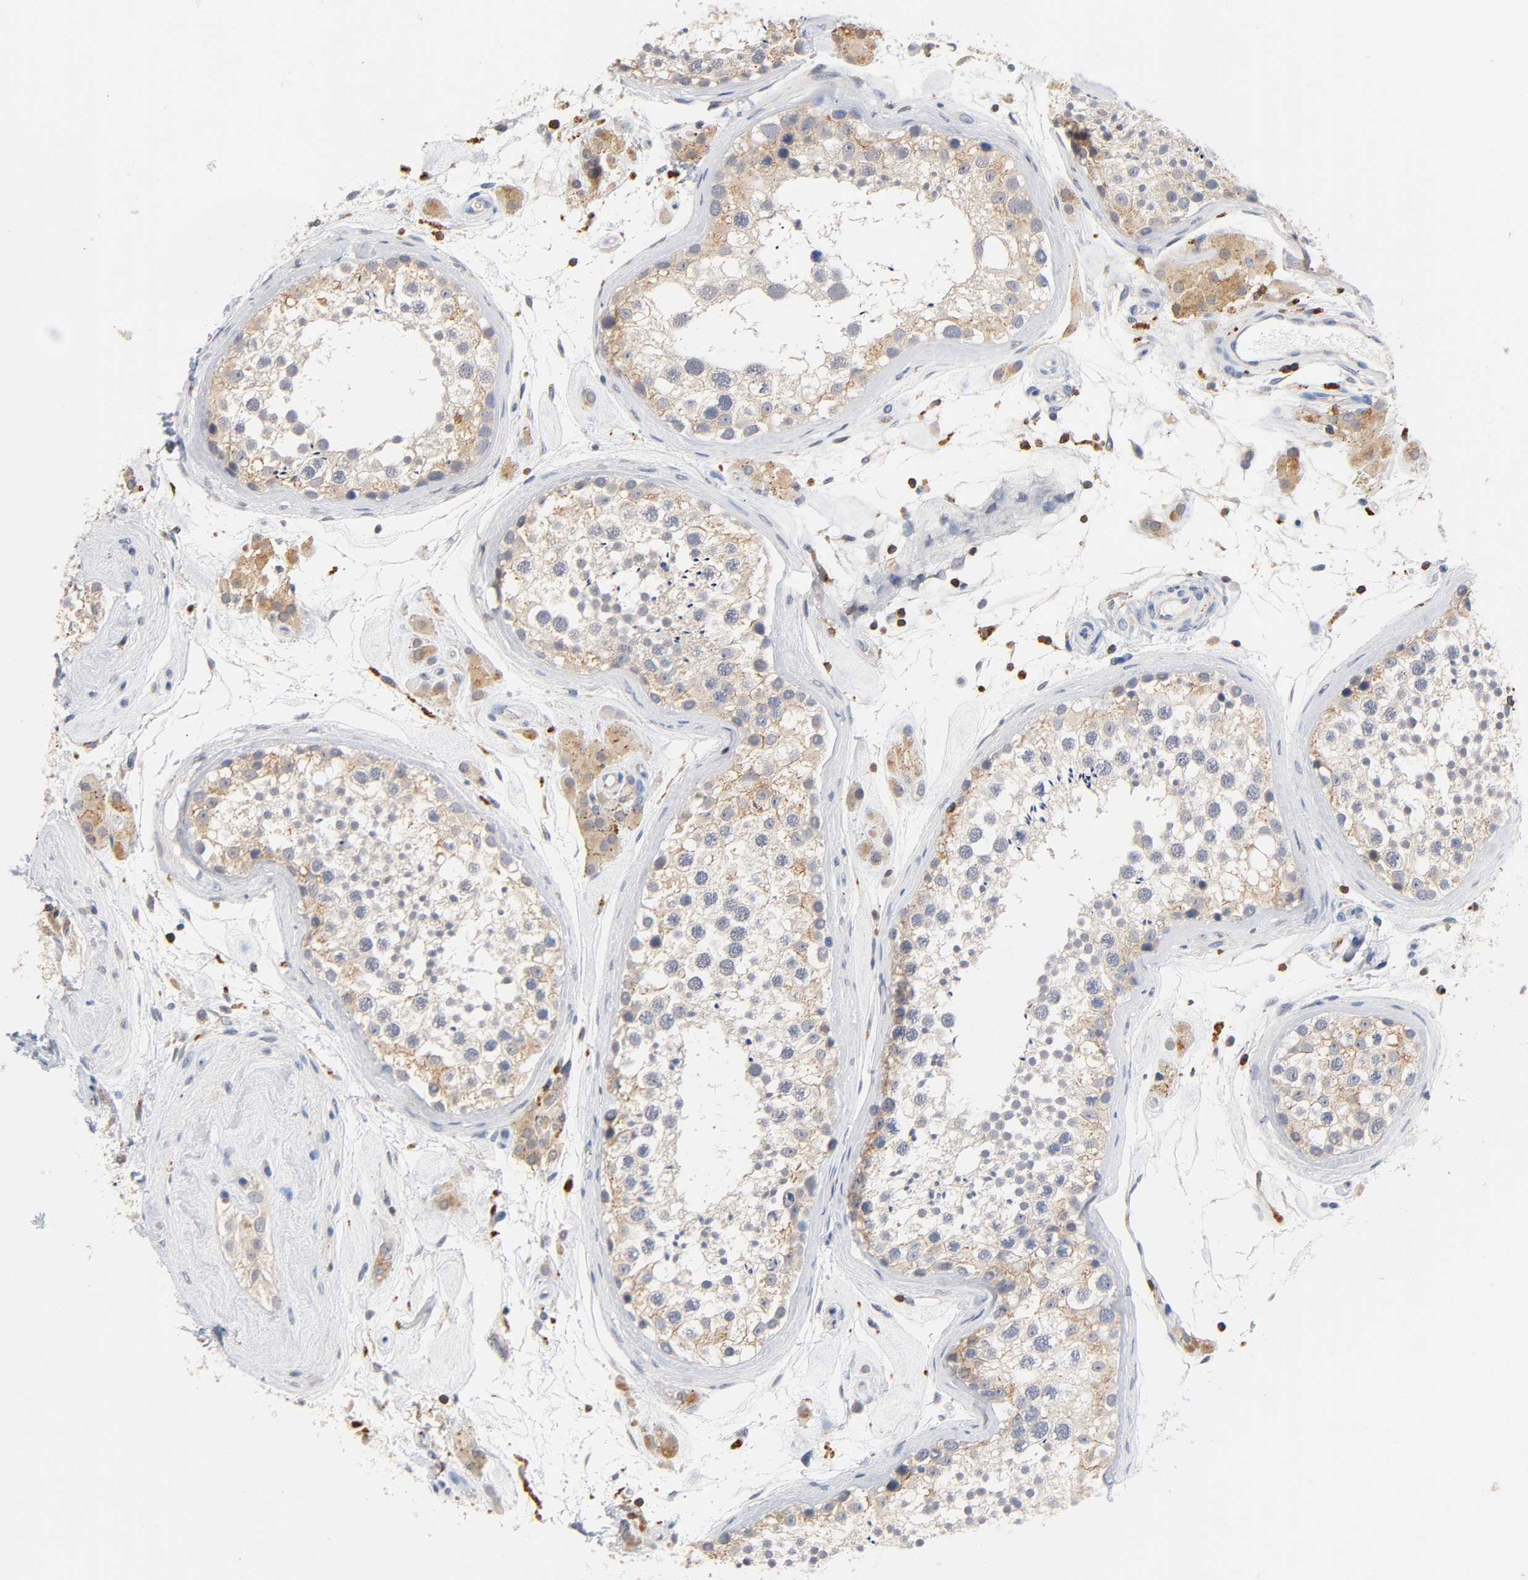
{"staining": {"intensity": "weak", "quantity": "<25%", "location": "cytoplasmic/membranous"}, "tissue": "testis", "cell_type": "Cells in seminiferous ducts", "image_type": "normal", "snomed": [{"axis": "morphology", "description": "Normal tissue, NOS"}, {"axis": "topography", "description": "Testis"}], "caption": "Immunohistochemical staining of normal human testis exhibits no significant expression in cells in seminiferous ducts.", "gene": "UCKL1", "patient": {"sex": "male", "age": 46}}